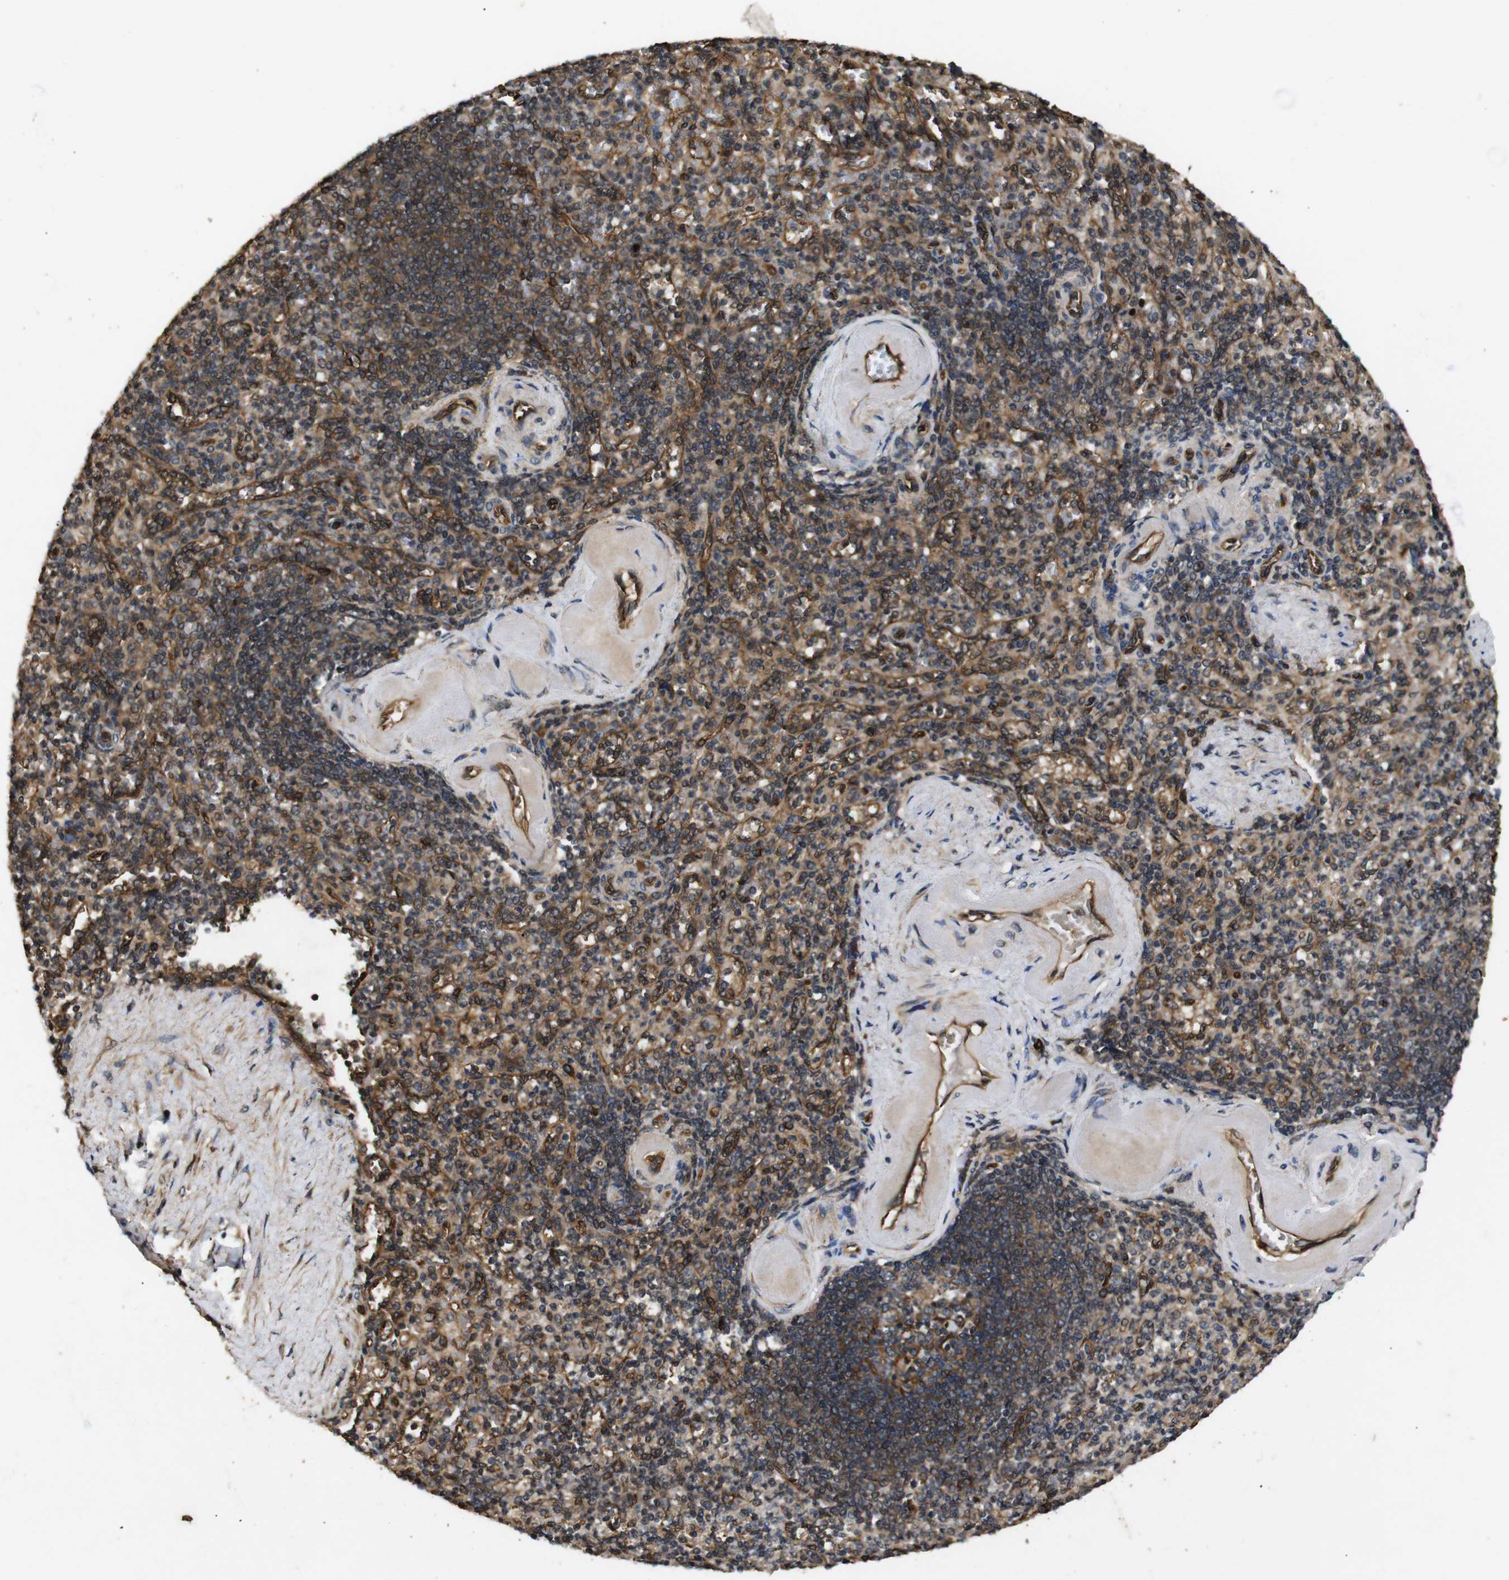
{"staining": {"intensity": "moderate", "quantity": ">75%", "location": "cytoplasmic/membranous"}, "tissue": "spleen", "cell_type": "Cells in red pulp", "image_type": "normal", "snomed": [{"axis": "morphology", "description": "Normal tissue, NOS"}, {"axis": "topography", "description": "Spleen"}], "caption": "This is a micrograph of IHC staining of benign spleen, which shows moderate expression in the cytoplasmic/membranous of cells in red pulp.", "gene": "RIPK1", "patient": {"sex": "female", "age": 74}}